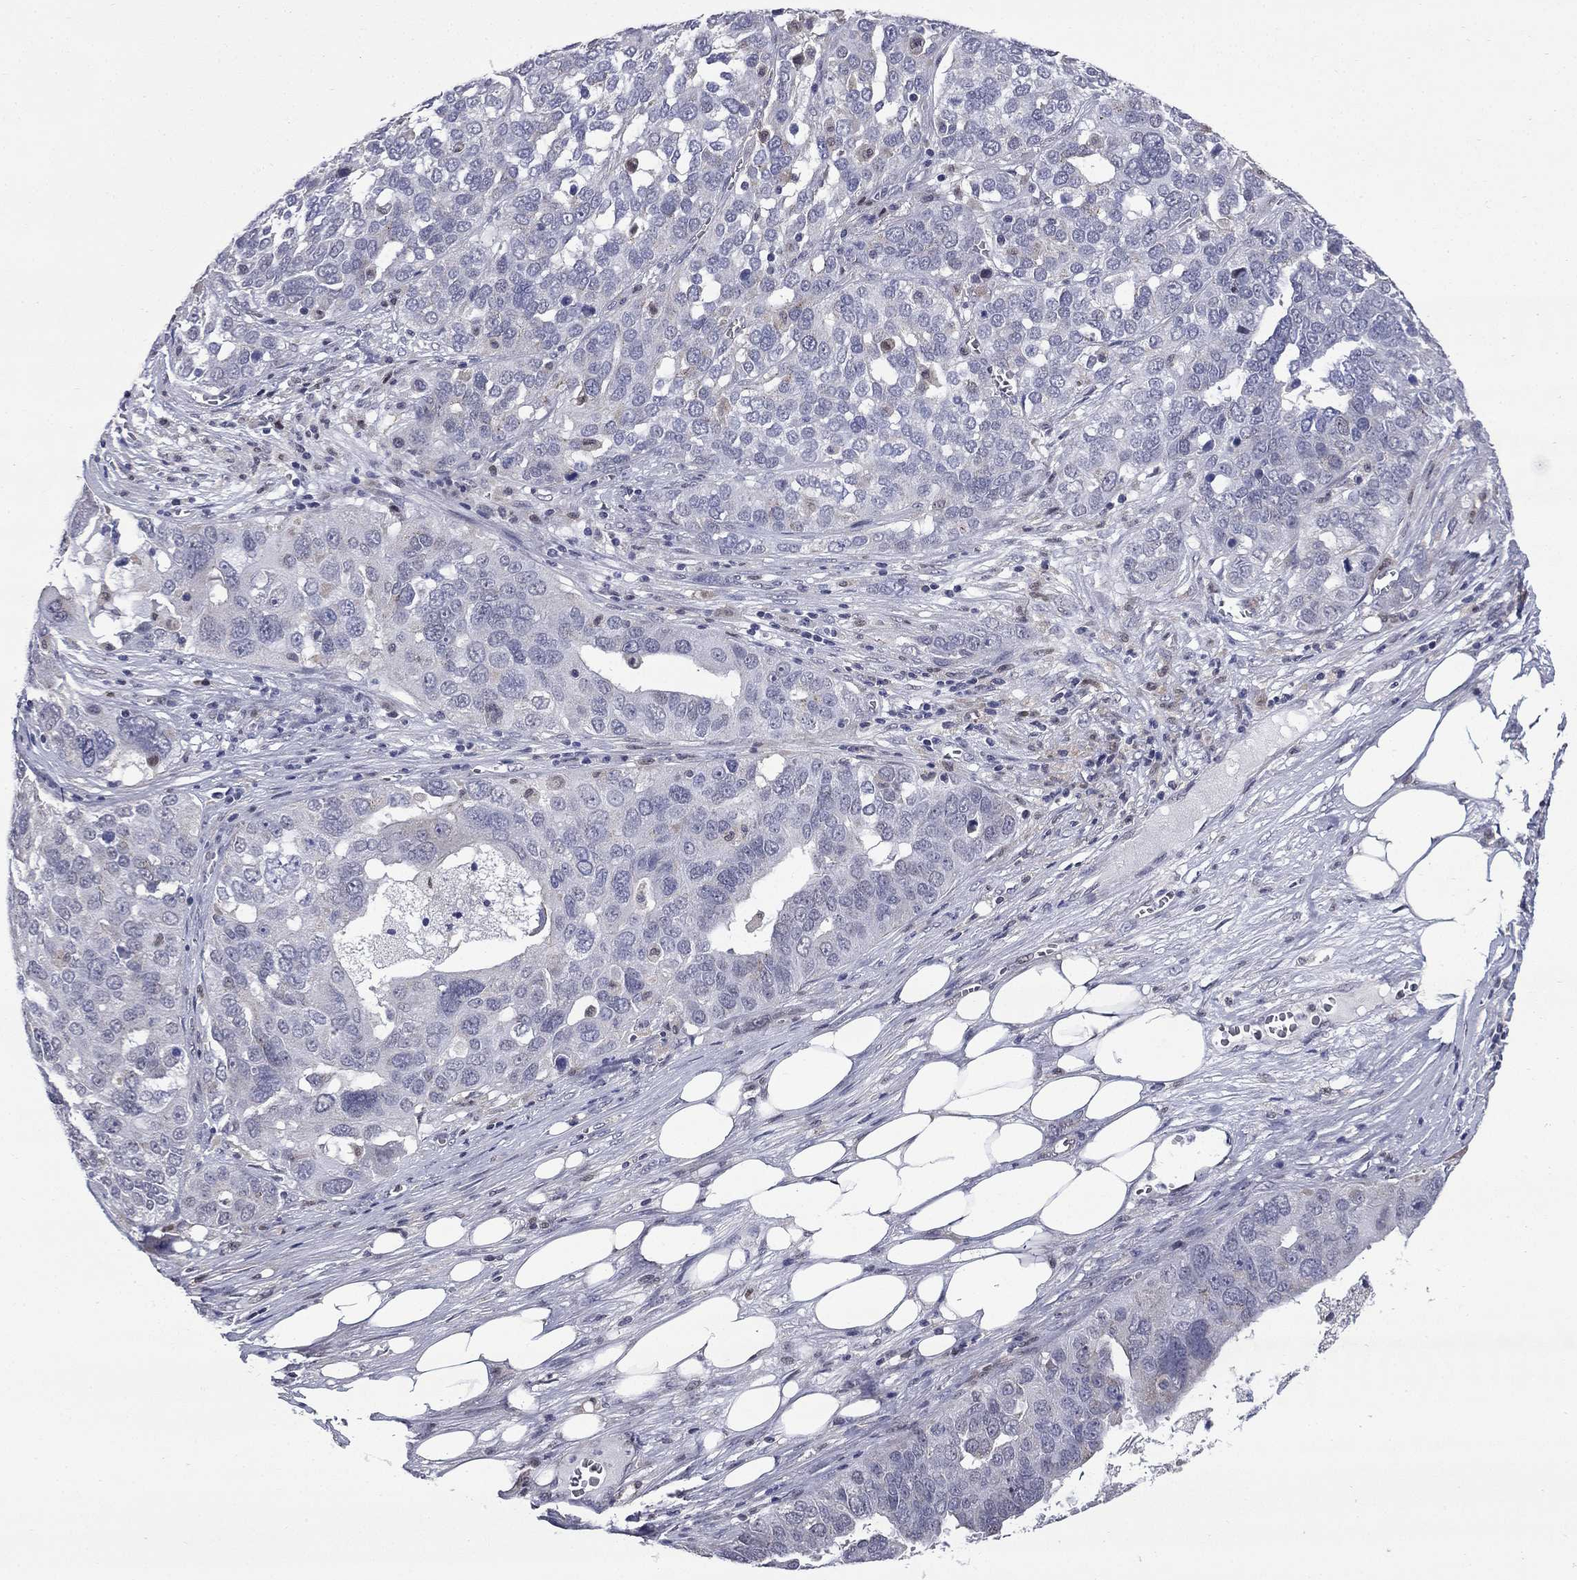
{"staining": {"intensity": "negative", "quantity": "none", "location": "none"}, "tissue": "ovarian cancer", "cell_type": "Tumor cells", "image_type": "cancer", "snomed": [{"axis": "morphology", "description": "Carcinoma, endometroid"}, {"axis": "topography", "description": "Soft tissue"}, {"axis": "topography", "description": "Ovary"}], "caption": "Tumor cells show no significant expression in ovarian cancer (endometroid carcinoma).", "gene": "HTR4", "patient": {"sex": "female", "age": 52}}